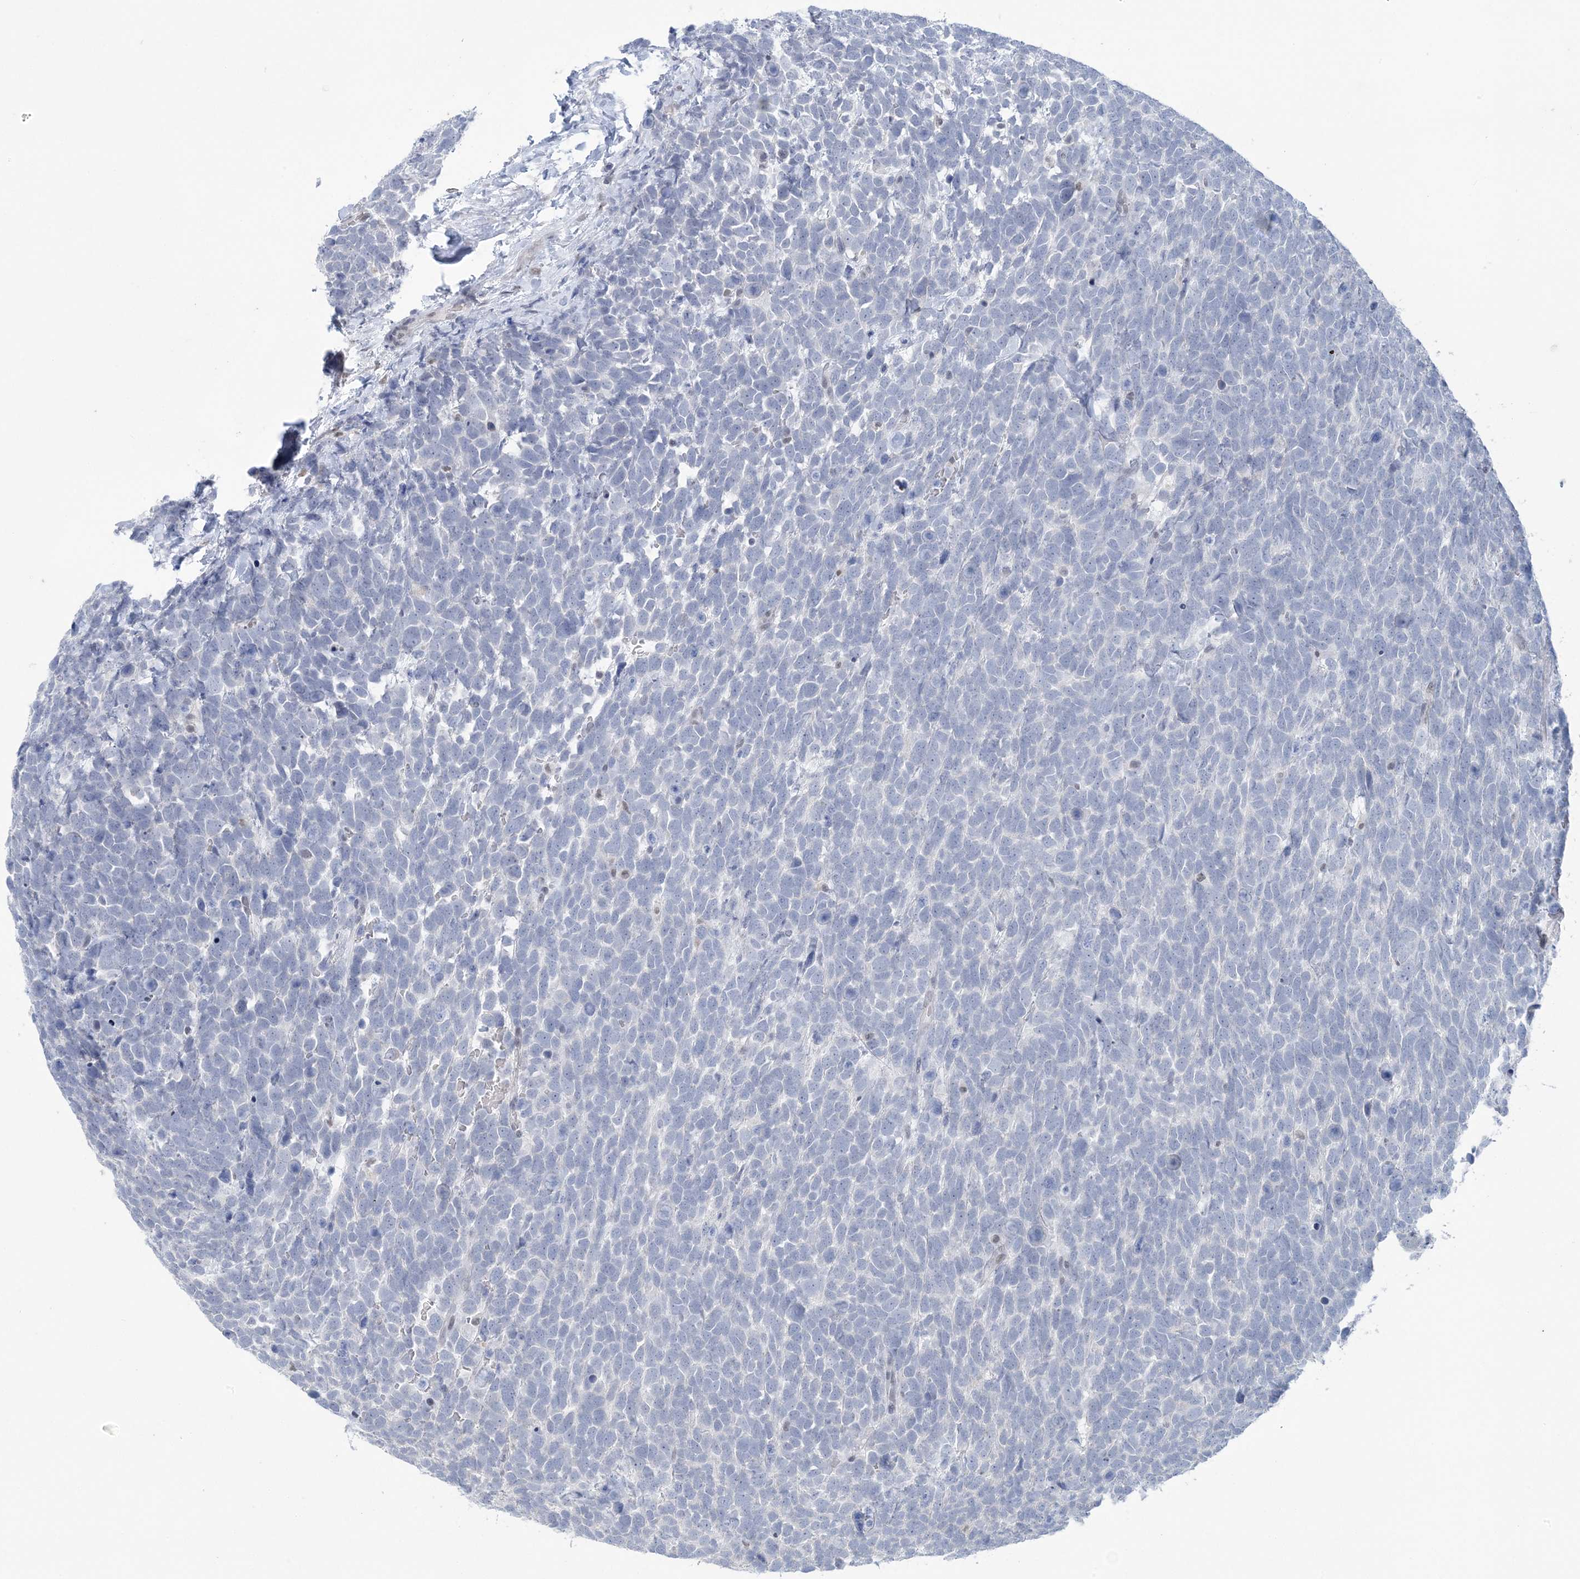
{"staining": {"intensity": "negative", "quantity": "none", "location": "none"}, "tissue": "urothelial cancer", "cell_type": "Tumor cells", "image_type": "cancer", "snomed": [{"axis": "morphology", "description": "Urothelial carcinoma, High grade"}, {"axis": "topography", "description": "Urinary bladder"}], "caption": "High power microscopy photomicrograph of an immunohistochemistry image of high-grade urothelial carcinoma, revealing no significant staining in tumor cells.", "gene": "ZBTB7A", "patient": {"sex": "female", "age": 82}}